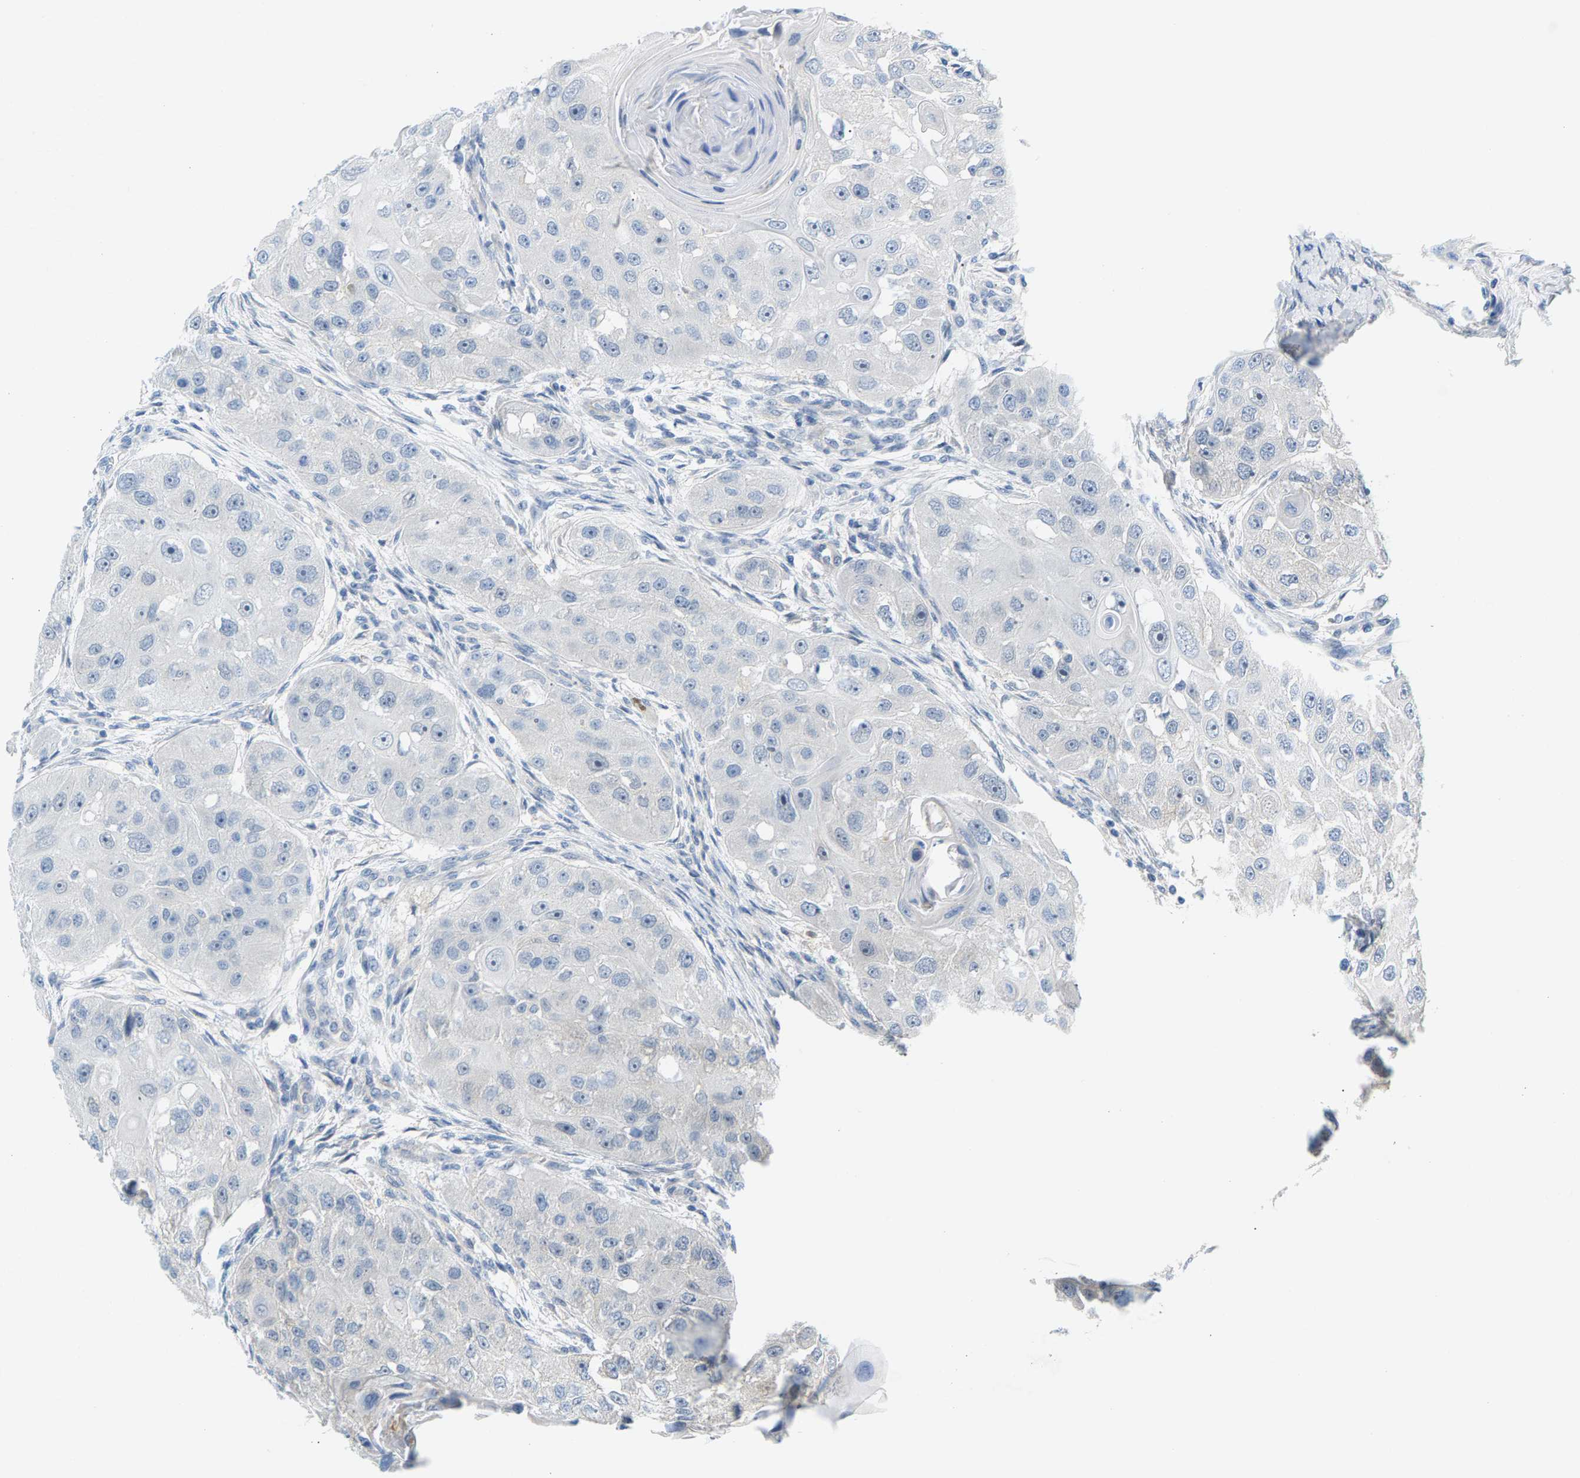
{"staining": {"intensity": "negative", "quantity": "none", "location": "none"}, "tissue": "head and neck cancer", "cell_type": "Tumor cells", "image_type": "cancer", "snomed": [{"axis": "morphology", "description": "Normal tissue, NOS"}, {"axis": "morphology", "description": "Squamous cell carcinoma, NOS"}, {"axis": "topography", "description": "Skeletal muscle"}, {"axis": "topography", "description": "Head-Neck"}], "caption": "Protein analysis of head and neck squamous cell carcinoma reveals no significant staining in tumor cells.", "gene": "KRTAP27-1", "patient": {"sex": "male", "age": 51}}